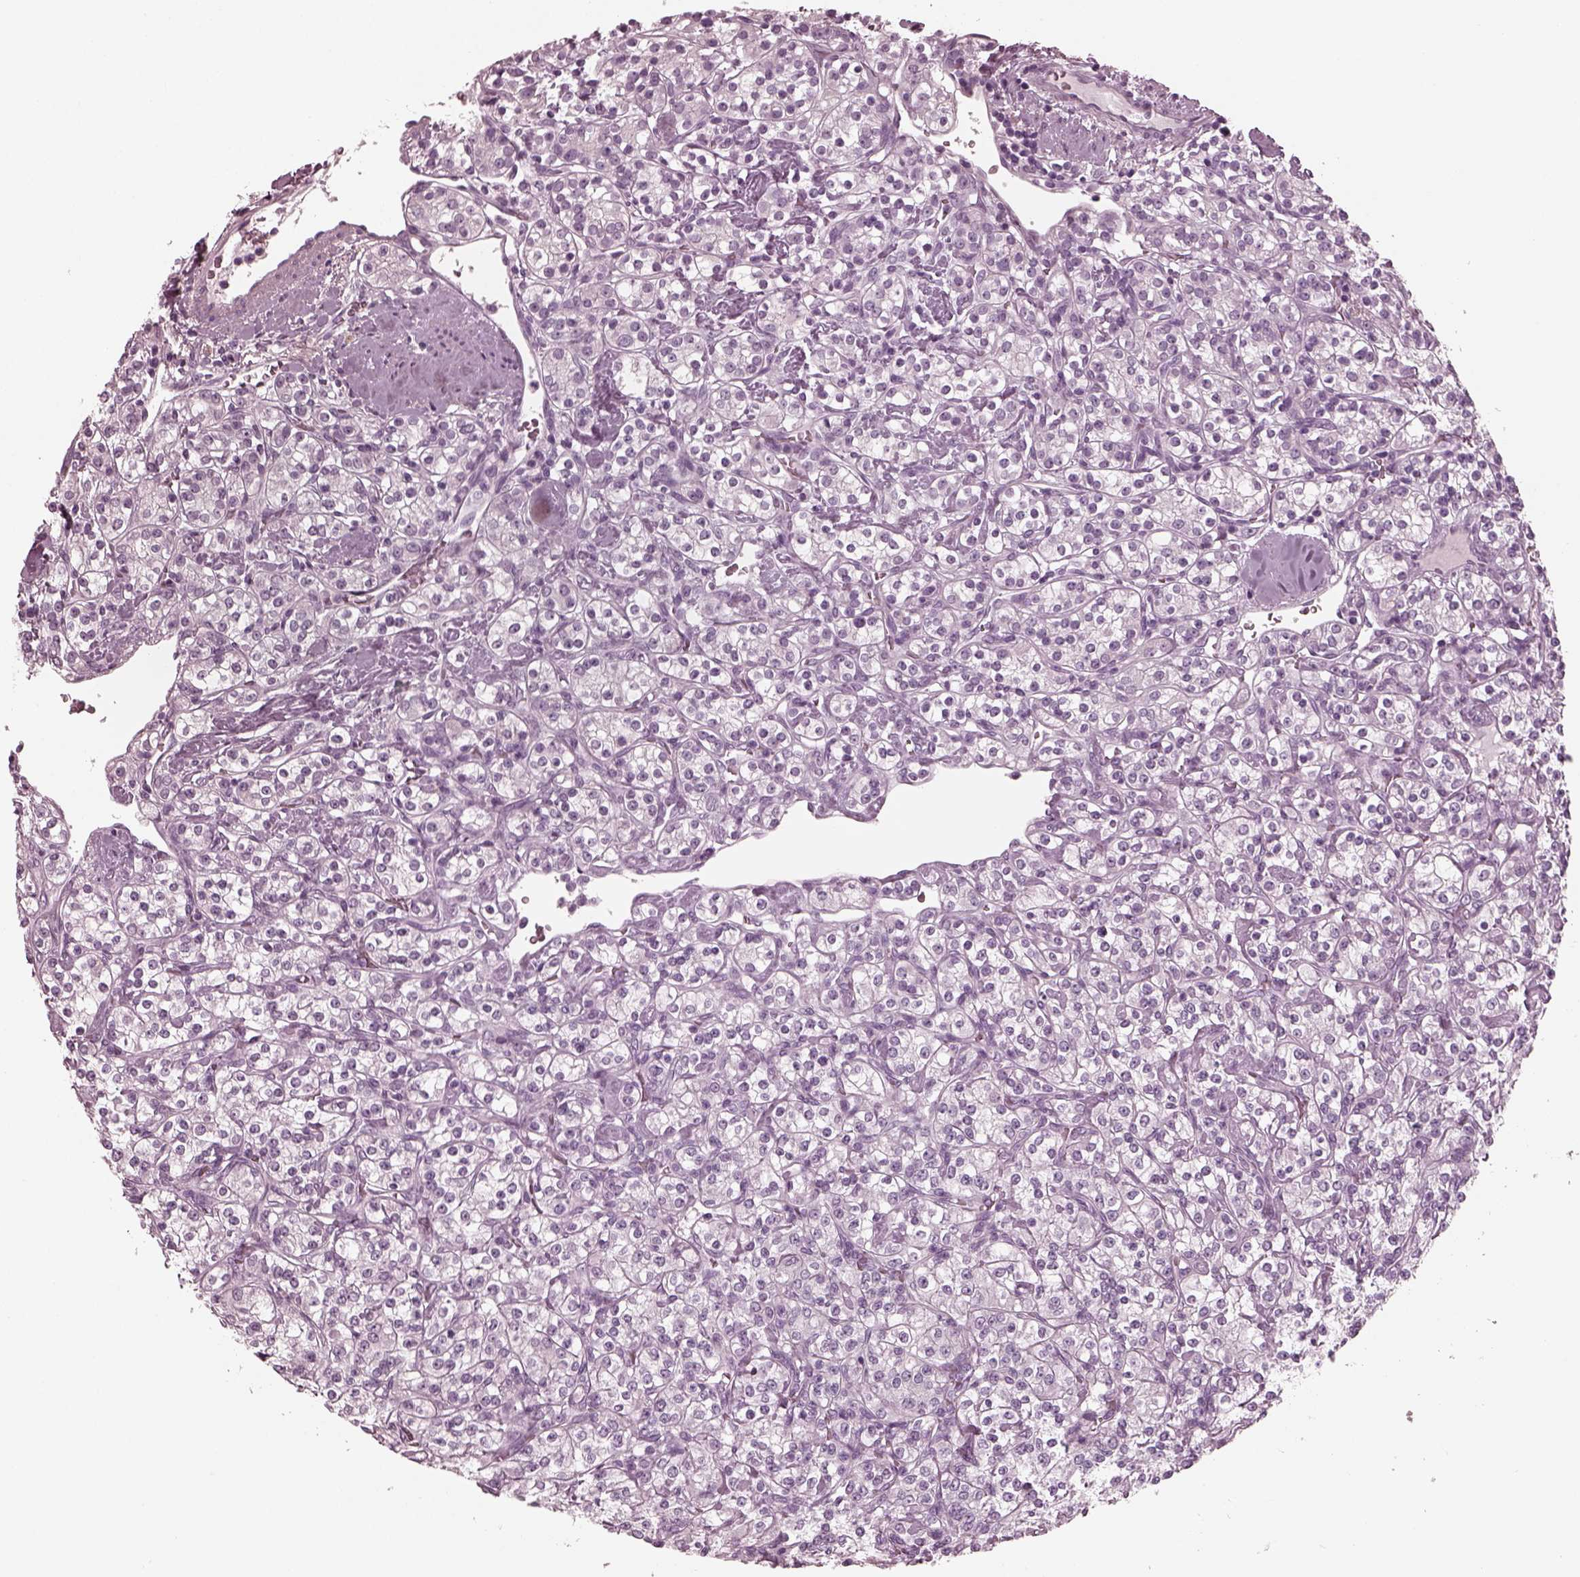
{"staining": {"intensity": "negative", "quantity": "none", "location": "none"}, "tissue": "renal cancer", "cell_type": "Tumor cells", "image_type": "cancer", "snomed": [{"axis": "morphology", "description": "Adenocarcinoma, NOS"}, {"axis": "topography", "description": "Kidney"}], "caption": "The image shows no significant positivity in tumor cells of renal cancer.", "gene": "GRM6", "patient": {"sex": "male", "age": 77}}